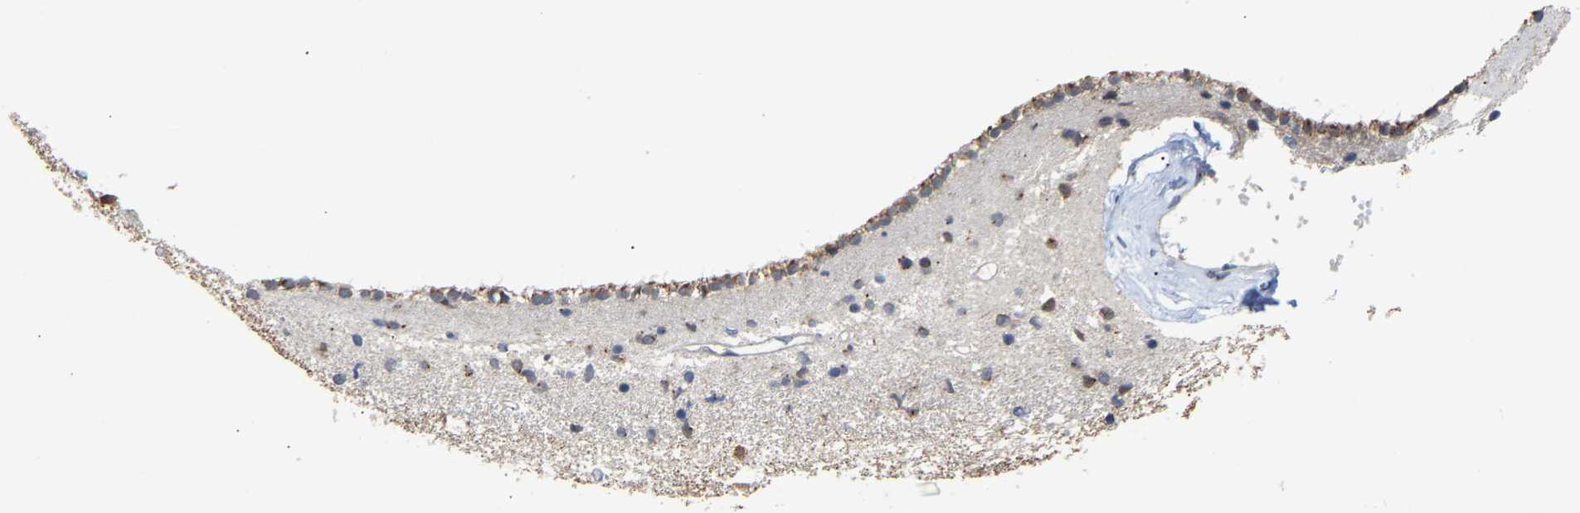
{"staining": {"intensity": "moderate", "quantity": "<25%", "location": "cytoplasmic/membranous"}, "tissue": "caudate", "cell_type": "Glial cells", "image_type": "normal", "snomed": [{"axis": "morphology", "description": "Normal tissue, NOS"}, {"axis": "topography", "description": "Lateral ventricle wall"}], "caption": "Immunohistochemistry (IHC) of unremarkable caudate displays low levels of moderate cytoplasmic/membranous expression in approximately <25% of glial cells. (DAB IHC, brown staining for protein, blue staining for nuclei).", "gene": "PCNT", "patient": {"sex": "male", "age": 45}}